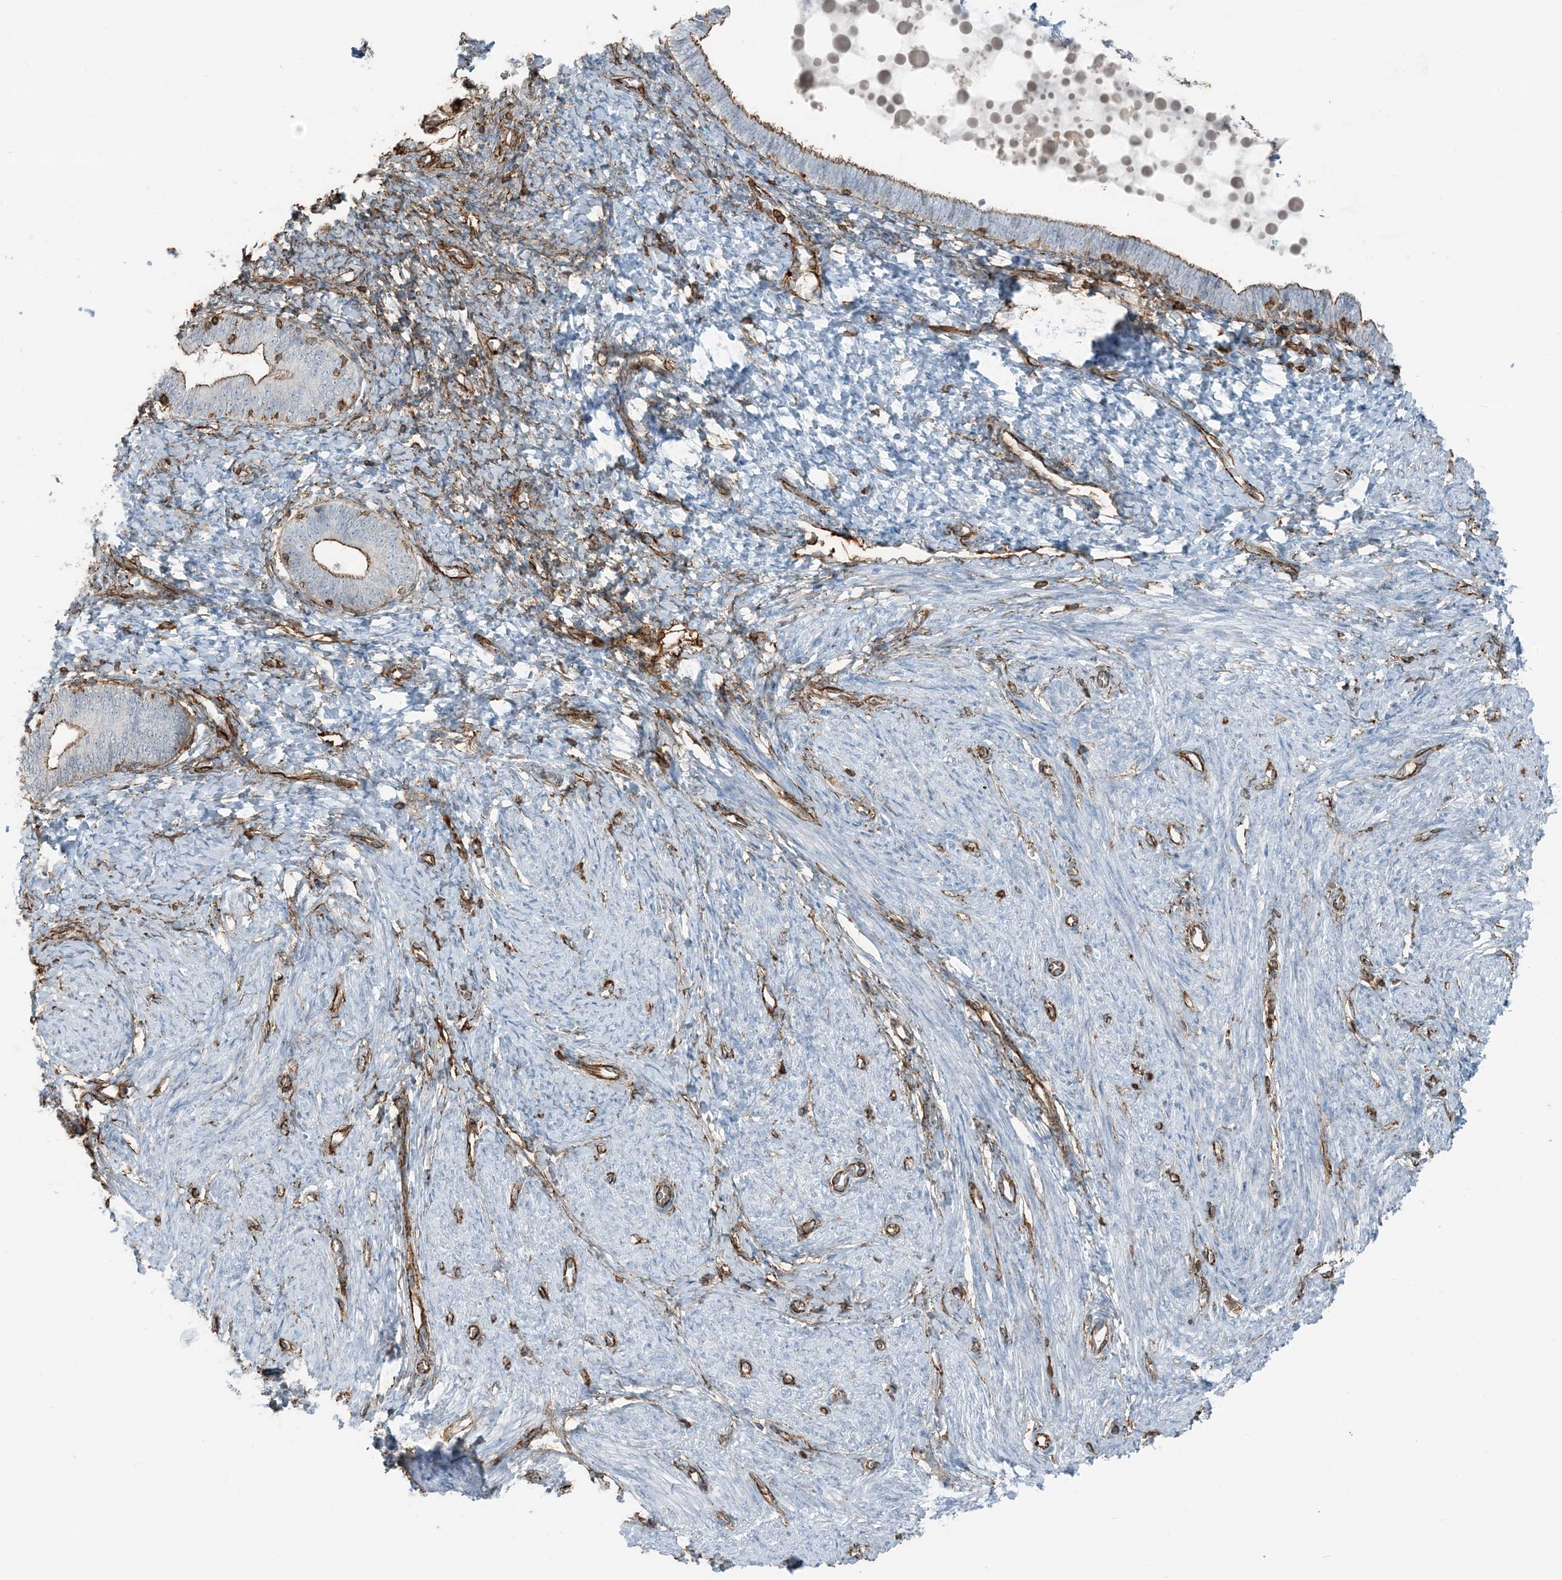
{"staining": {"intensity": "moderate", "quantity": "25%-75%", "location": "cytoplasmic/membranous"}, "tissue": "endometrium", "cell_type": "Cells in endometrial stroma", "image_type": "normal", "snomed": [{"axis": "morphology", "description": "Normal tissue, NOS"}, {"axis": "topography", "description": "Endometrium"}], "caption": "Protein staining demonstrates moderate cytoplasmic/membranous positivity in approximately 25%-75% of cells in endometrial stroma in unremarkable endometrium.", "gene": "APOBEC3C", "patient": {"sex": "female", "age": 72}}